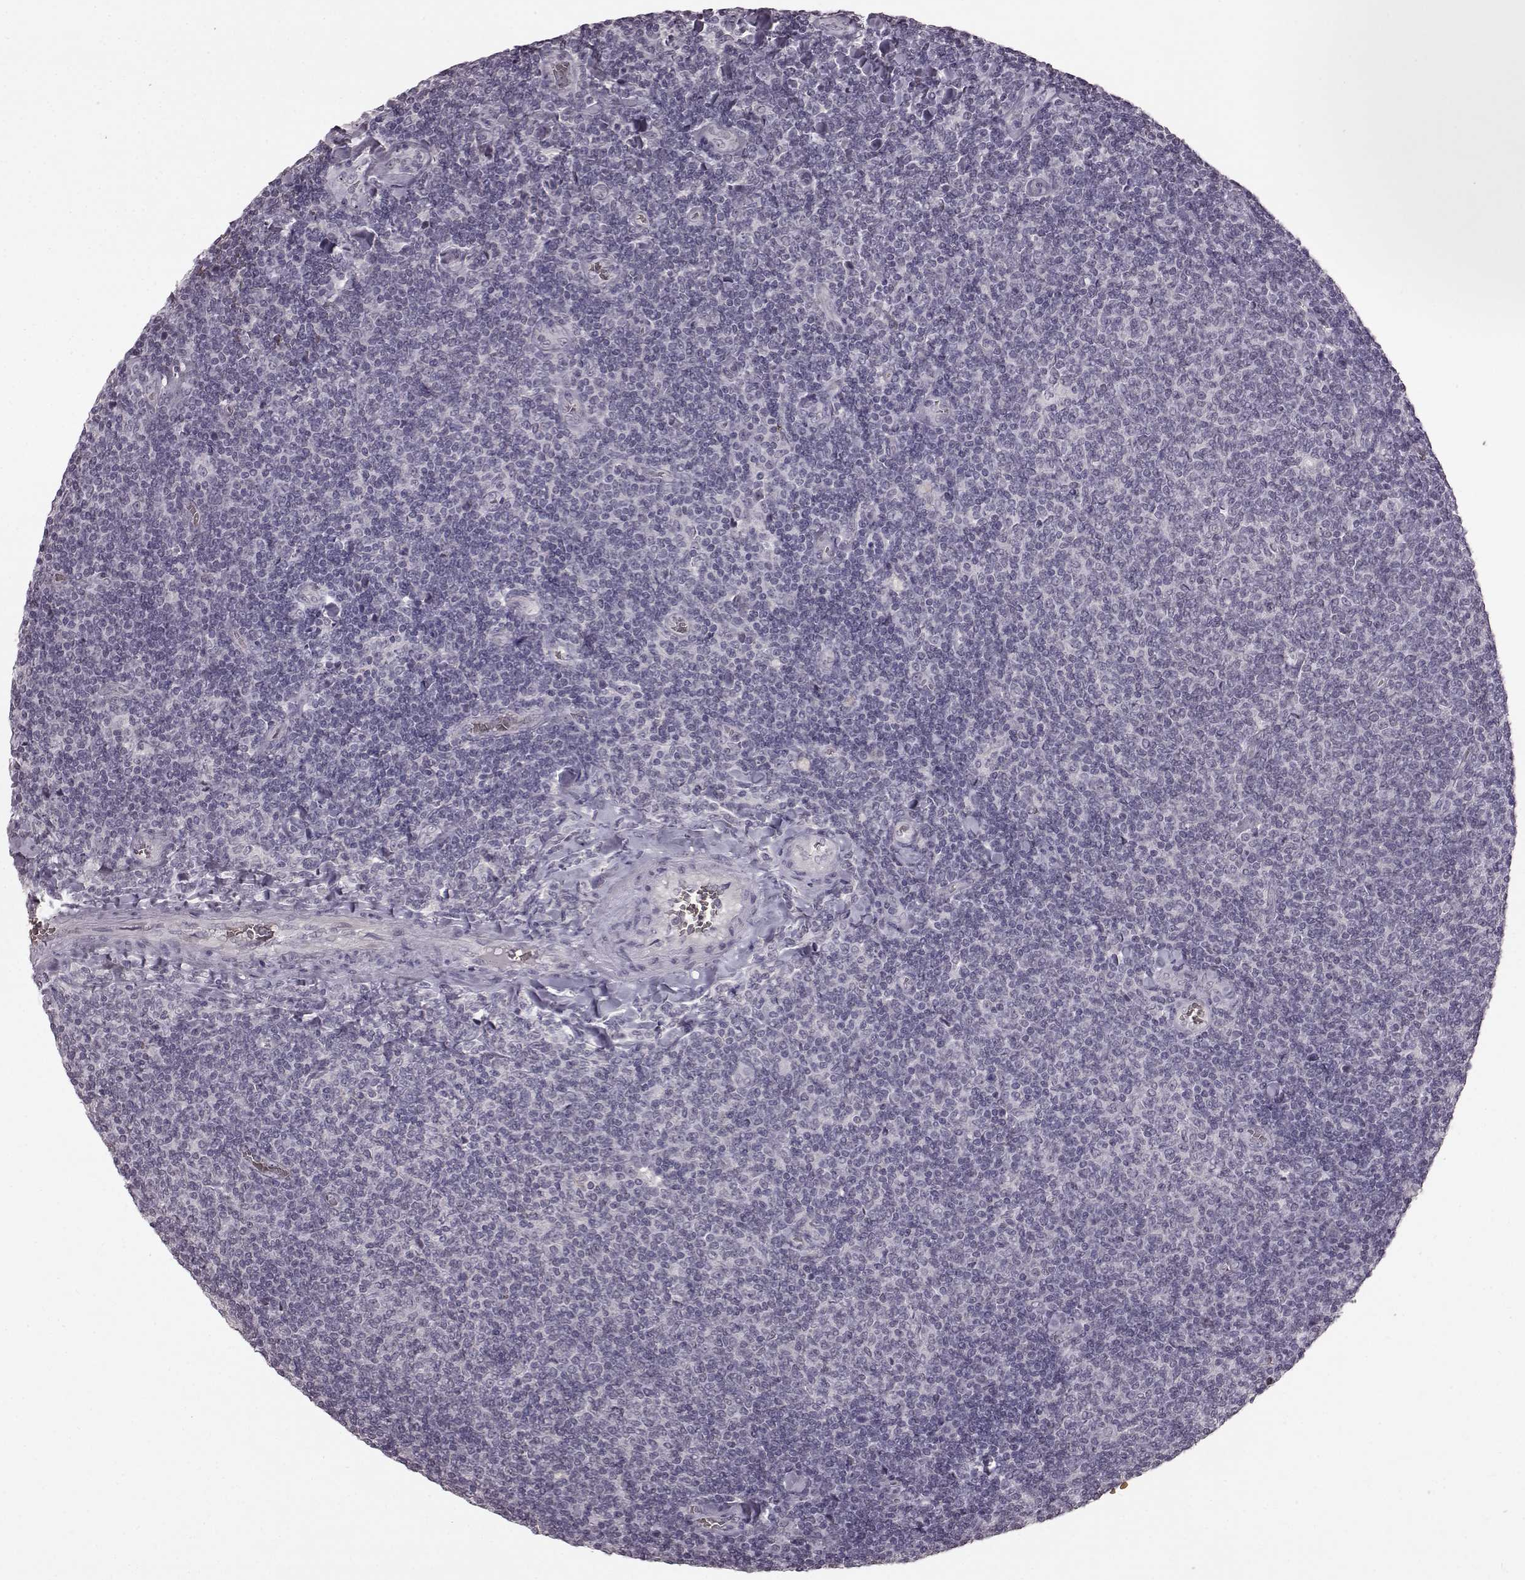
{"staining": {"intensity": "negative", "quantity": "none", "location": "none"}, "tissue": "lymphoma", "cell_type": "Tumor cells", "image_type": "cancer", "snomed": [{"axis": "morphology", "description": "Malignant lymphoma, non-Hodgkin's type, Low grade"}, {"axis": "topography", "description": "Lymph node"}], "caption": "Immunohistochemical staining of lymphoma shows no significant staining in tumor cells.", "gene": "PROP1", "patient": {"sex": "male", "age": 52}}